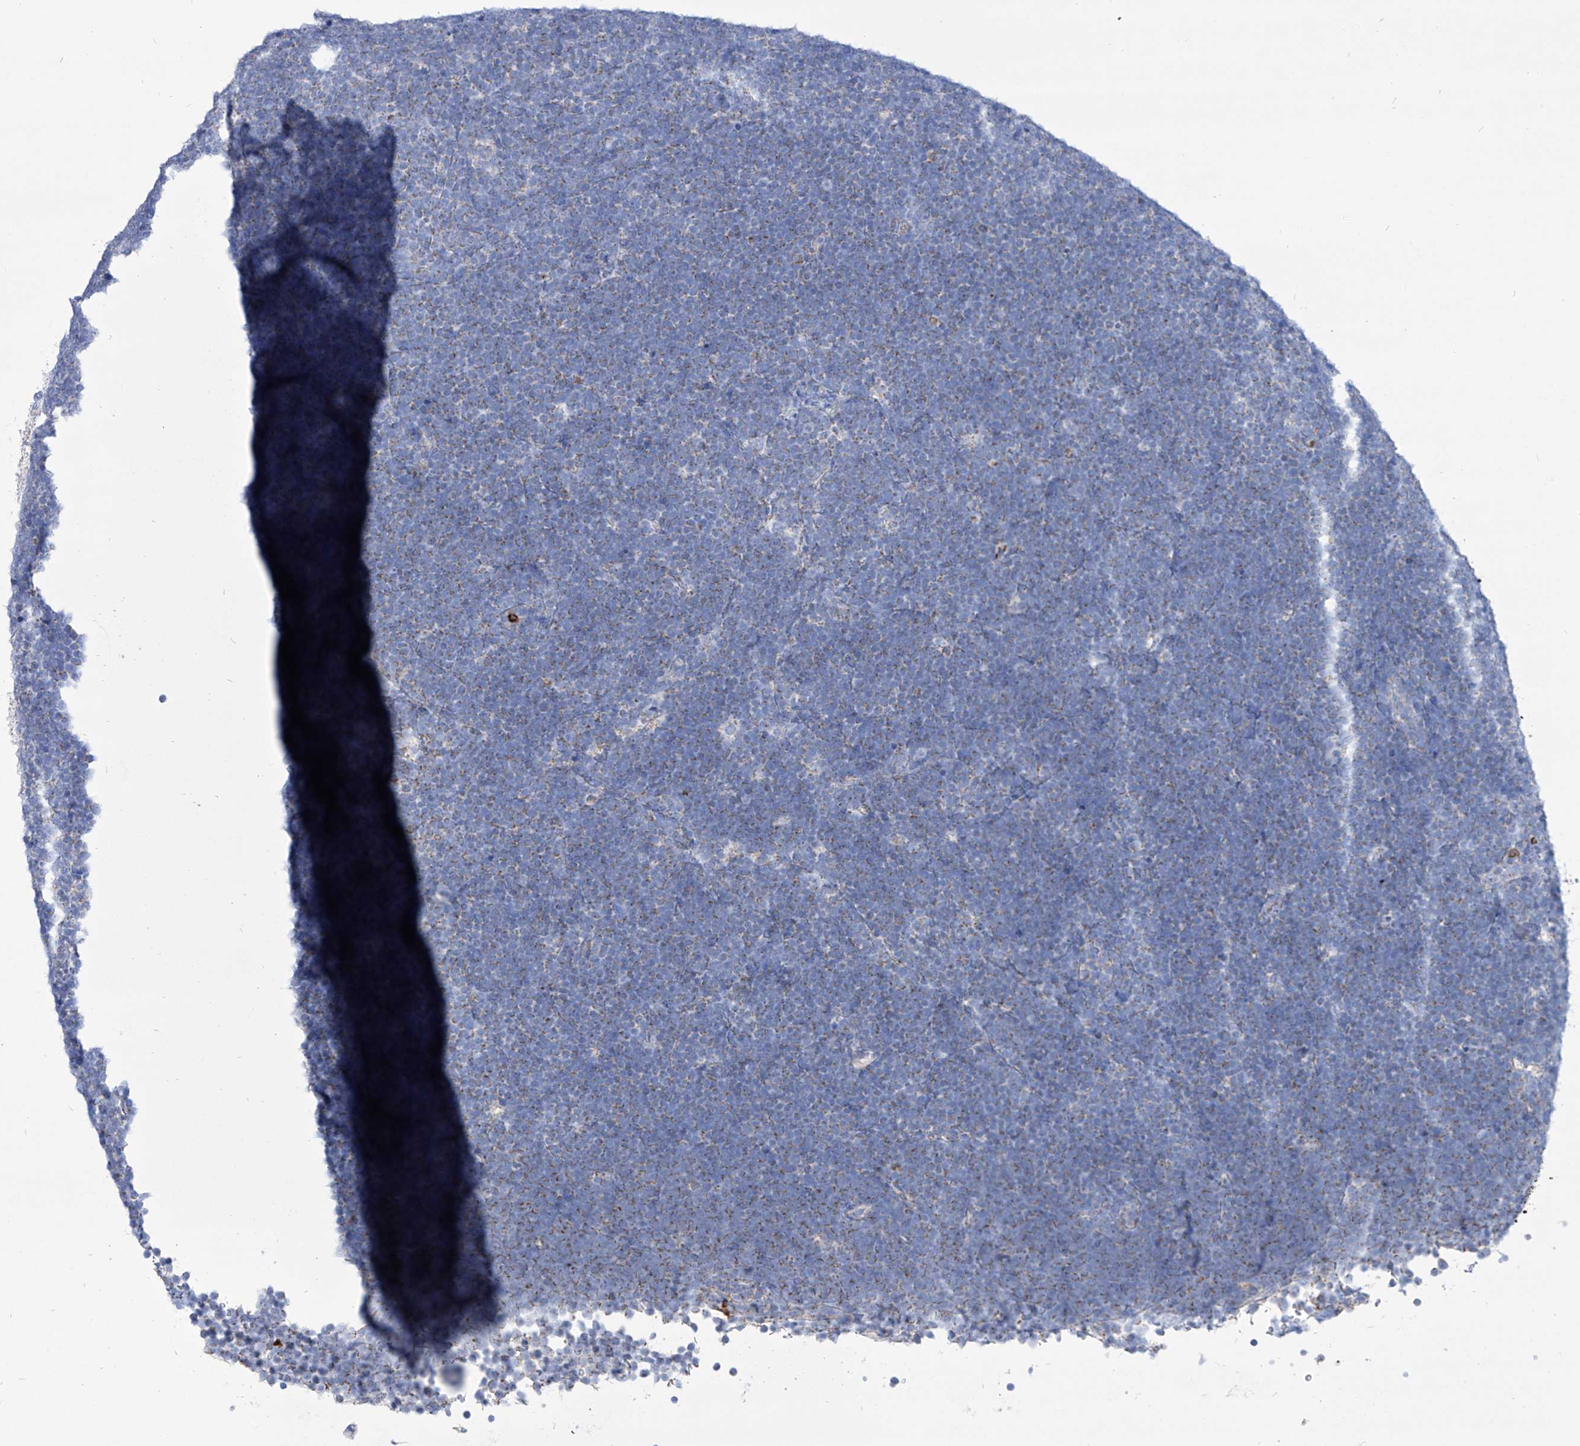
{"staining": {"intensity": "negative", "quantity": "none", "location": "none"}, "tissue": "lymphoma", "cell_type": "Tumor cells", "image_type": "cancer", "snomed": [{"axis": "morphology", "description": "Malignant lymphoma, non-Hodgkin's type, High grade"}, {"axis": "topography", "description": "Lymph node"}], "caption": "A high-resolution photomicrograph shows immunohistochemistry staining of lymphoma, which exhibits no significant positivity in tumor cells.", "gene": "COQ3", "patient": {"sex": "male", "age": 13}}